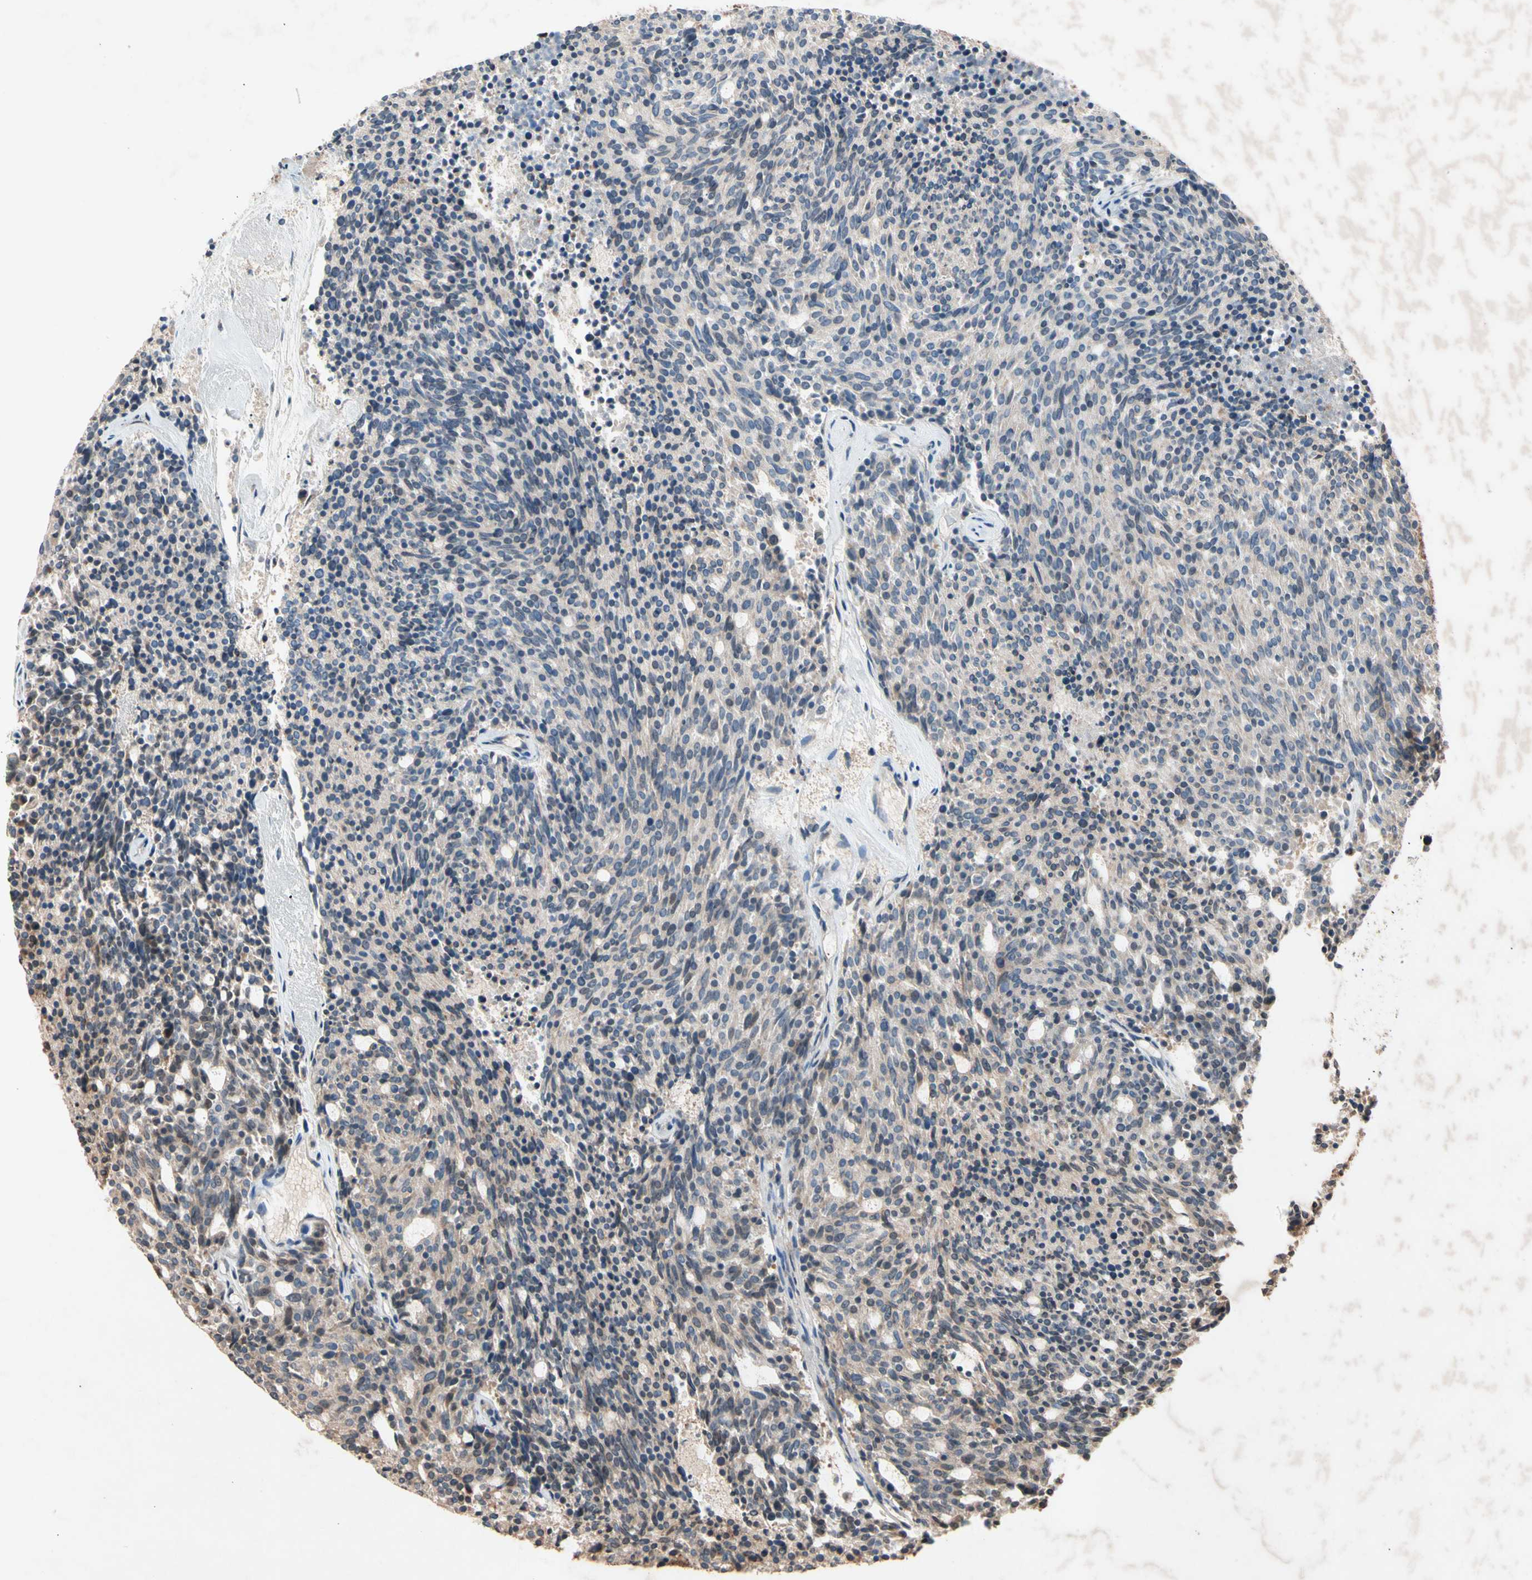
{"staining": {"intensity": "weak", "quantity": ">75%", "location": "cytoplasmic/membranous"}, "tissue": "carcinoid", "cell_type": "Tumor cells", "image_type": "cancer", "snomed": [{"axis": "morphology", "description": "Carcinoid, malignant, NOS"}, {"axis": "topography", "description": "Pancreas"}], "caption": "Immunohistochemistry (IHC) staining of malignant carcinoid, which shows low levels of weak cytoplasmic/membranous staining in approximately >75% of tumor cells indicating weak cytoplasmic/membranous protein staining. The staining was performed using DAB (brown) for protein detection and nuclei were counterstained in hematoxylin (blue).", "gene": "PRDX4", "patient": {"sex": "female", "age": 54}}